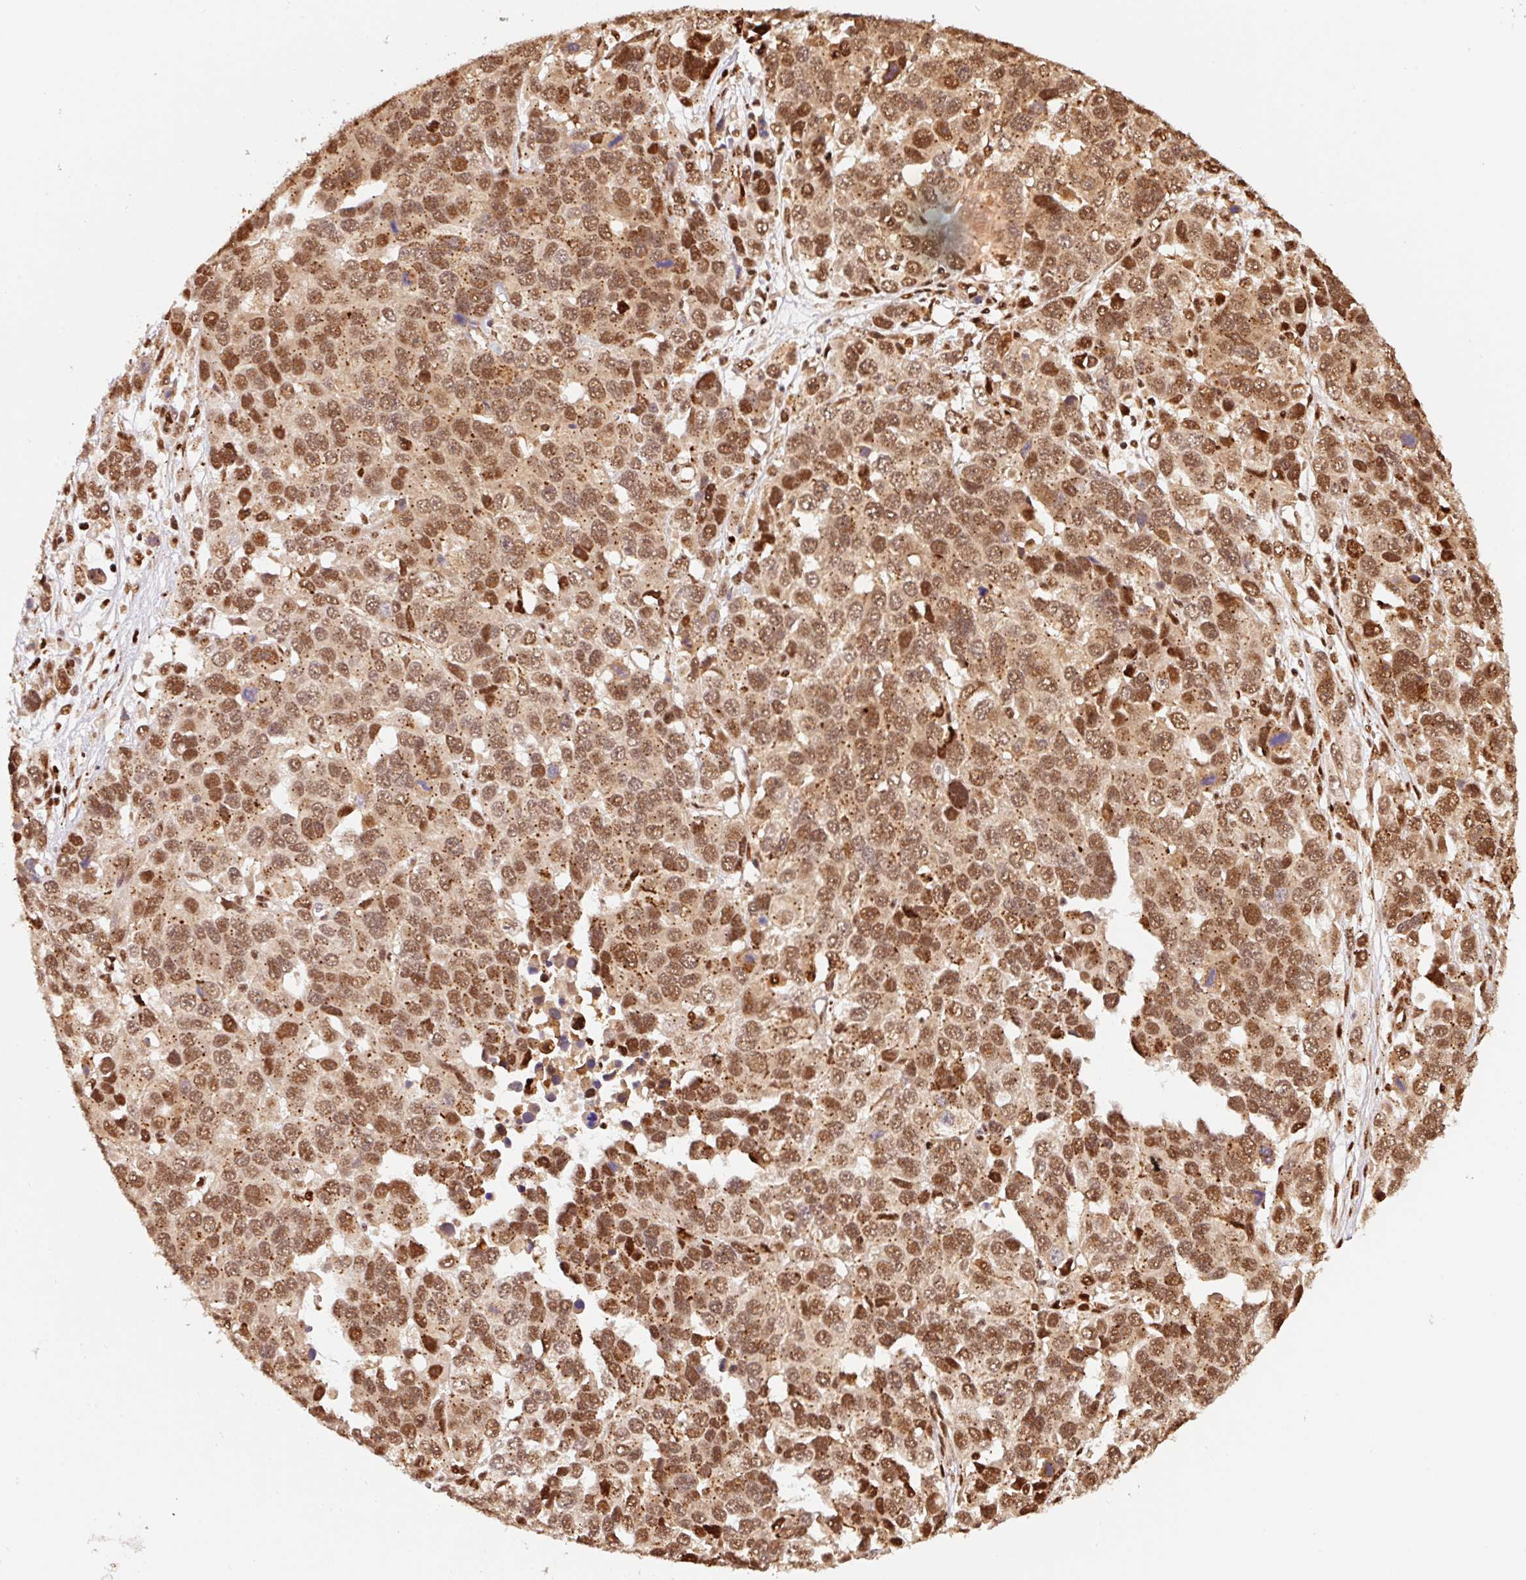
{"staining": {"intensity": "moderate", "quantity": ">75%", "location": "nuclear"}, "tissue": "ovarian cancer", "cell_type": "Tumor cells", "image_type": "cancer", "snomed": [{"axis": "morphology", "description": "Cystadenocarcinoma, serous, NOS"}, {"axis": "topography", "description": "Ovary"}], "caption": "Serous cystadenocarcinoma (ovarian) stained with a brown dye demonstrates moderate nuclear positive staining in about >75% of tumor cells.", "gene": "GPR139", "patient": {"sex": "female", "age": 76}}